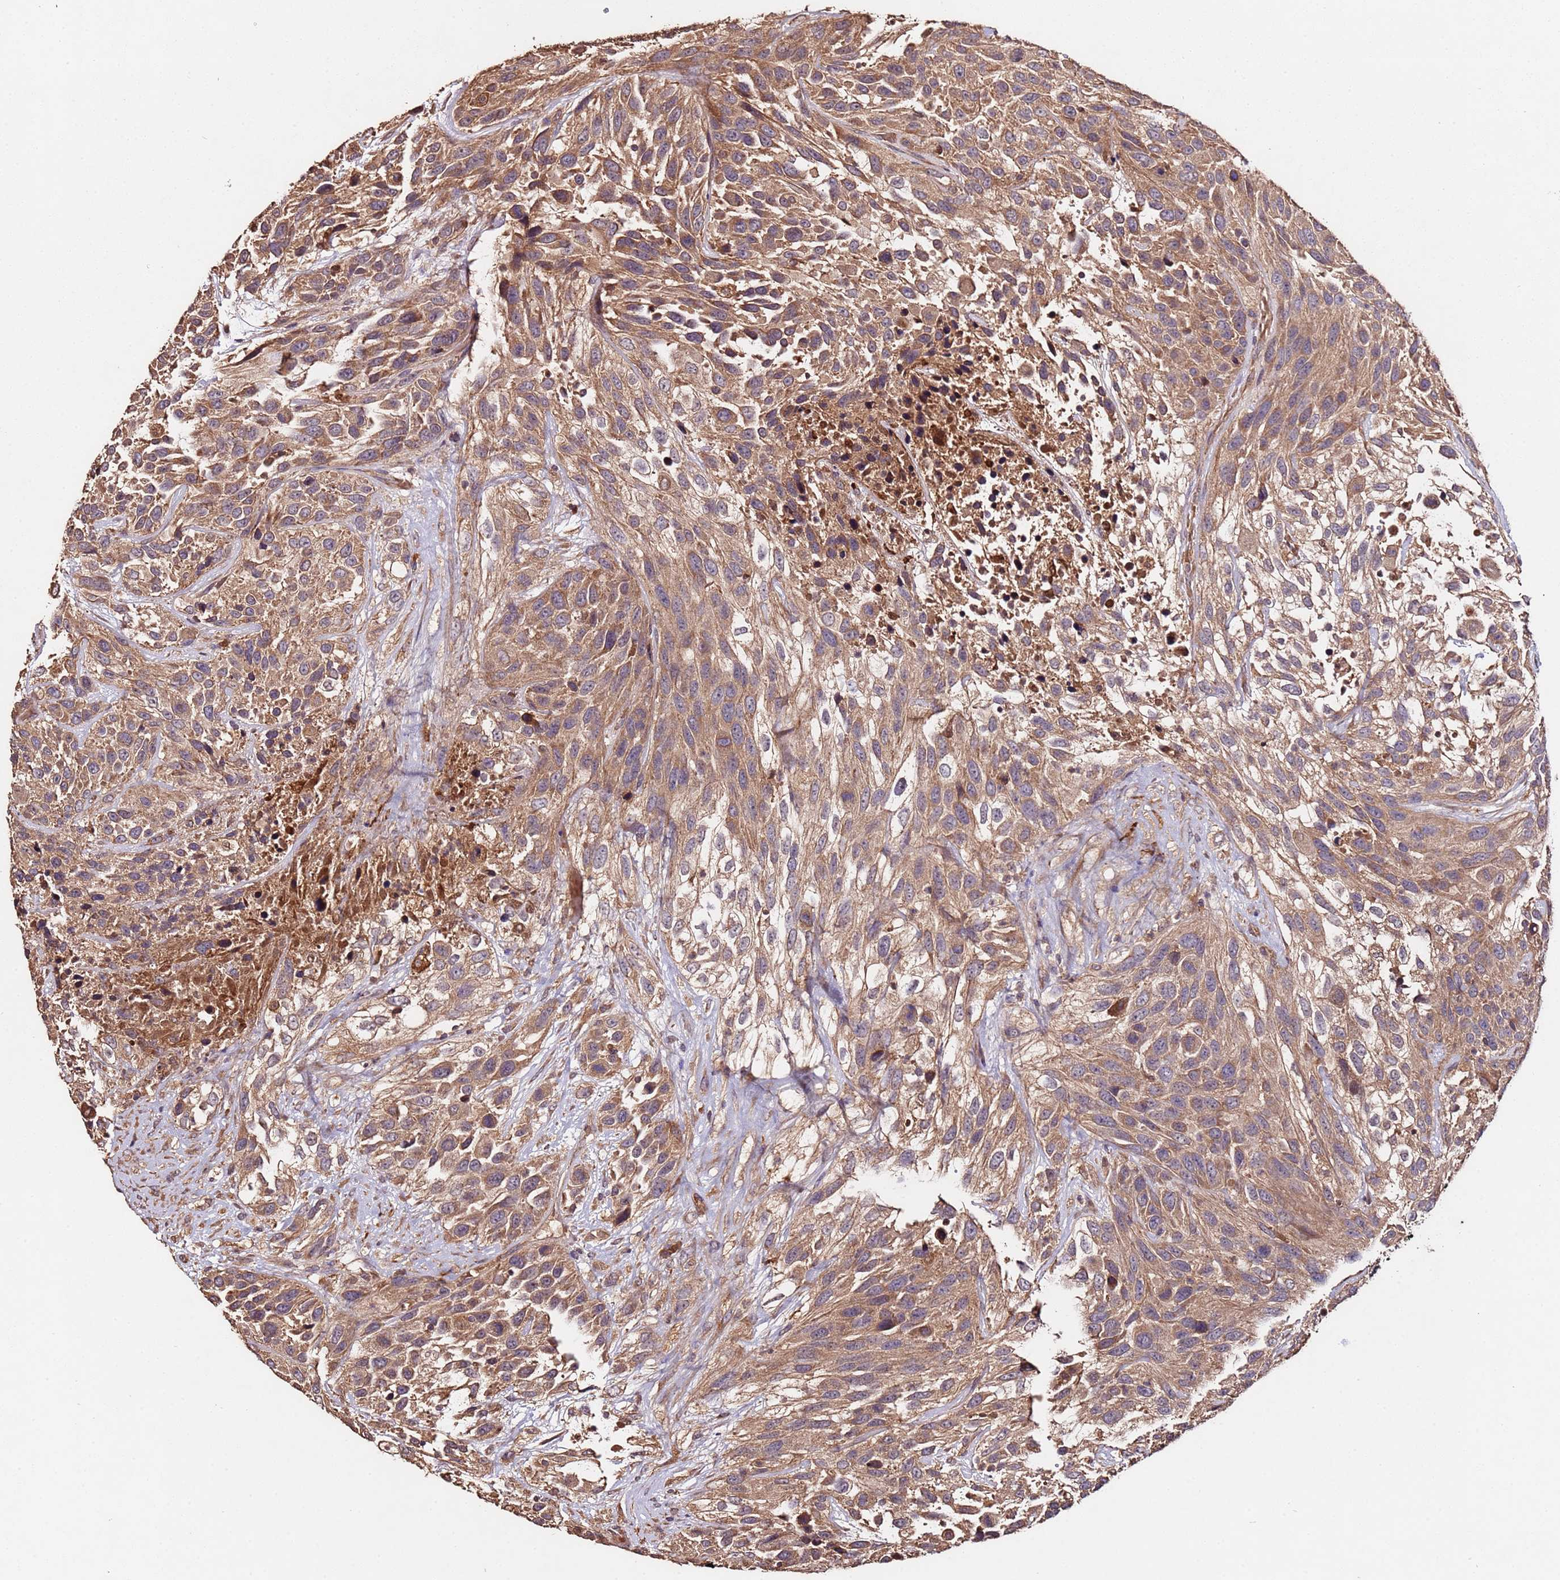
{"staining": {"intensity": "moderate", "quantity": ">75%", "location": "cytoplasmic/membranous"}, "tissue": "urothelial cancer", "cell_type": "Tumor cells", "image_type": "cancer", "snomed": [{"axis": "morphology", "description": "Urothelial carcinoma, High grade"}, {"axis": "topography", "description": "Urinary bladder"}], "caption": "Human urothelial carcinoma (high-grade) stained with a protein marker demonstrates moderate staining in tumor cells.", "gene": "RPS15A", "patient": {"sex": "female", "age": 70}}